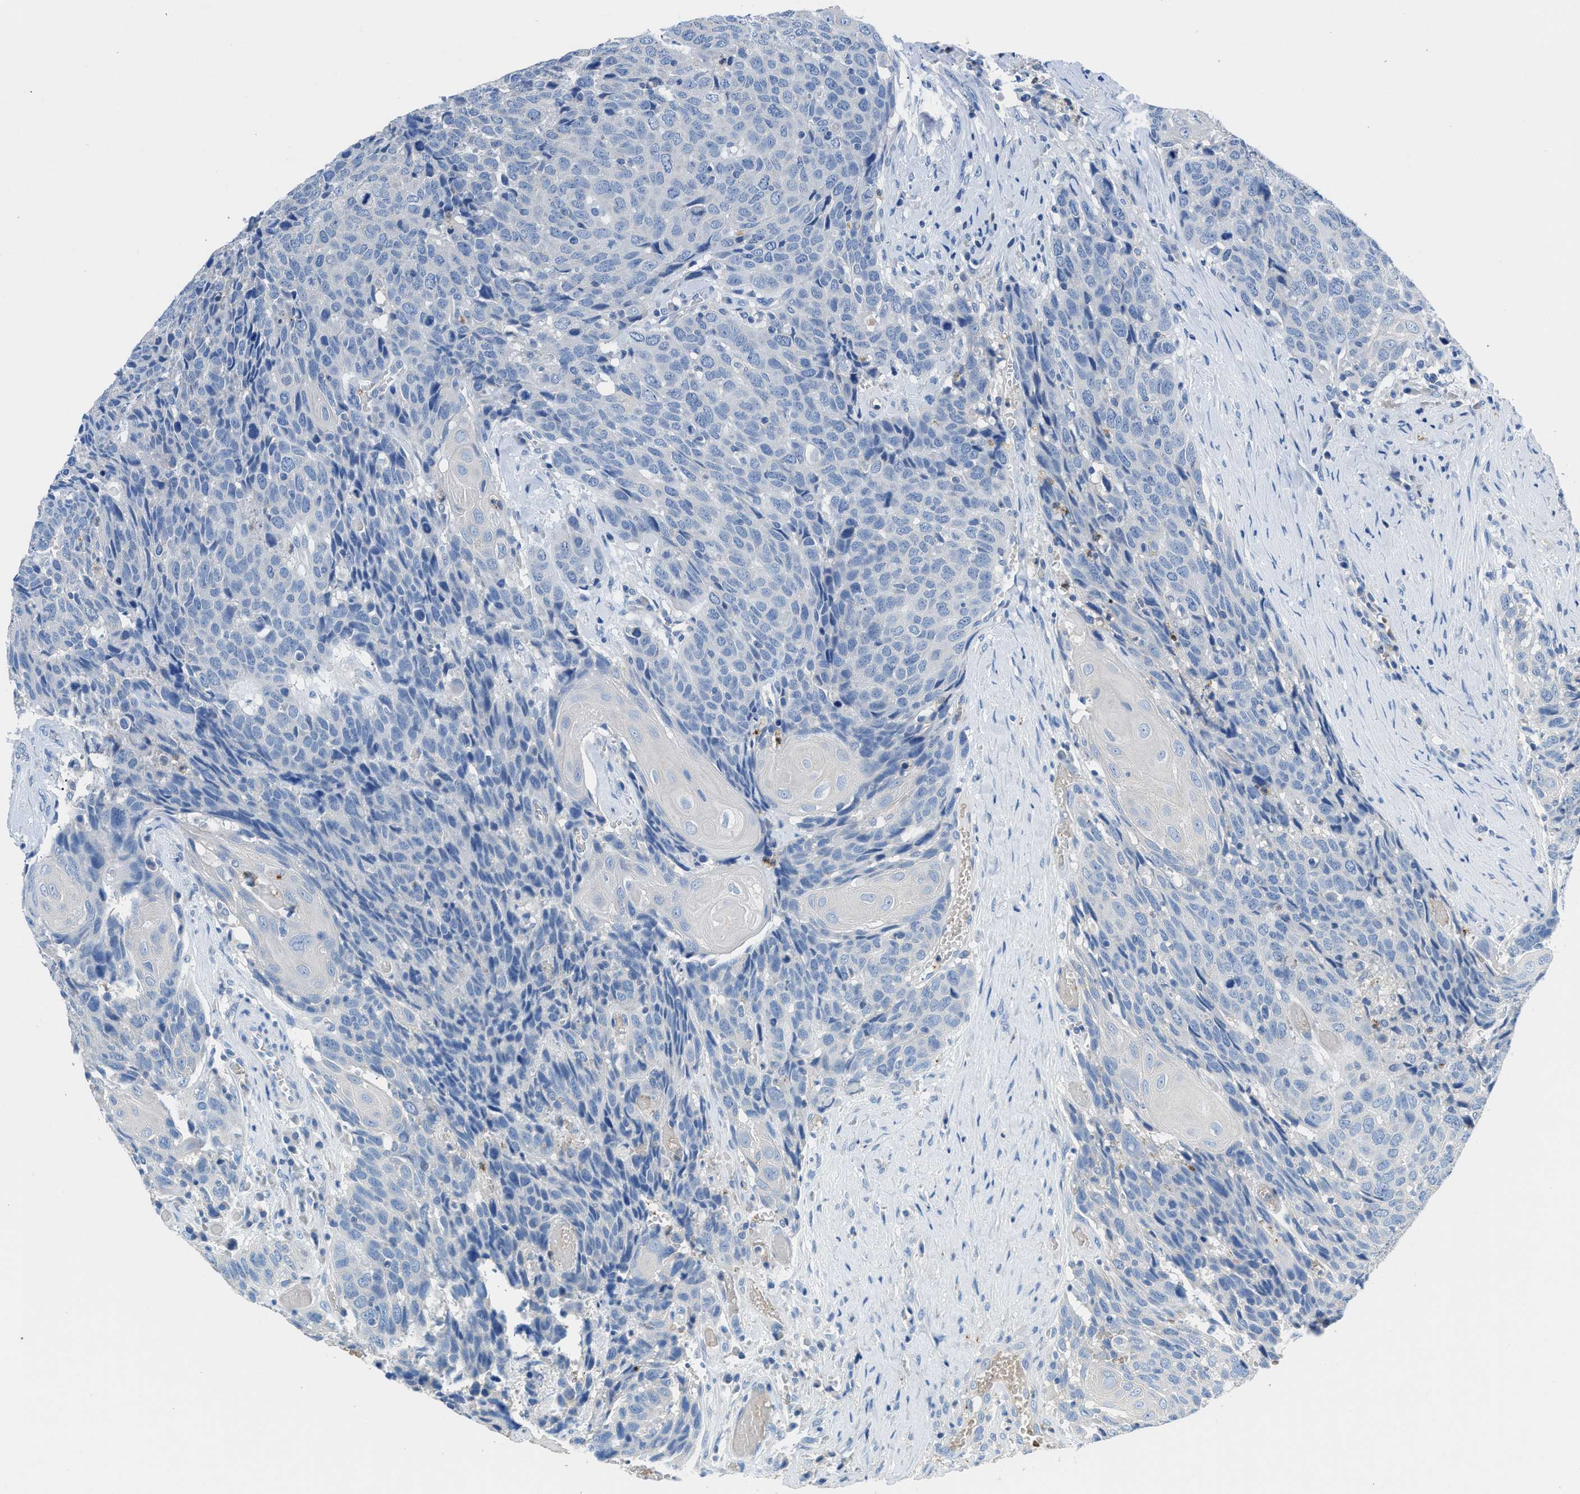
{"staining": {"intensity": "negative", "quantity": "none", "location": "none"}, "tissue": "head and neck cancer", "cell_type": "Tumor cells", "image_type": "cancer", "snomed": [{"axis": "morphology", "description": "Squamous cell carcinoma, NOS"}, {"axis": "topography", "description": "Head-Neck"}], "caption": "This is an IHC histopathology image of human head and neck cancer (squamous cell carcinoma). There is no positivity in tumor cells.", "gene": "NEB", "patient": {"sex": "male", "age": 66}}